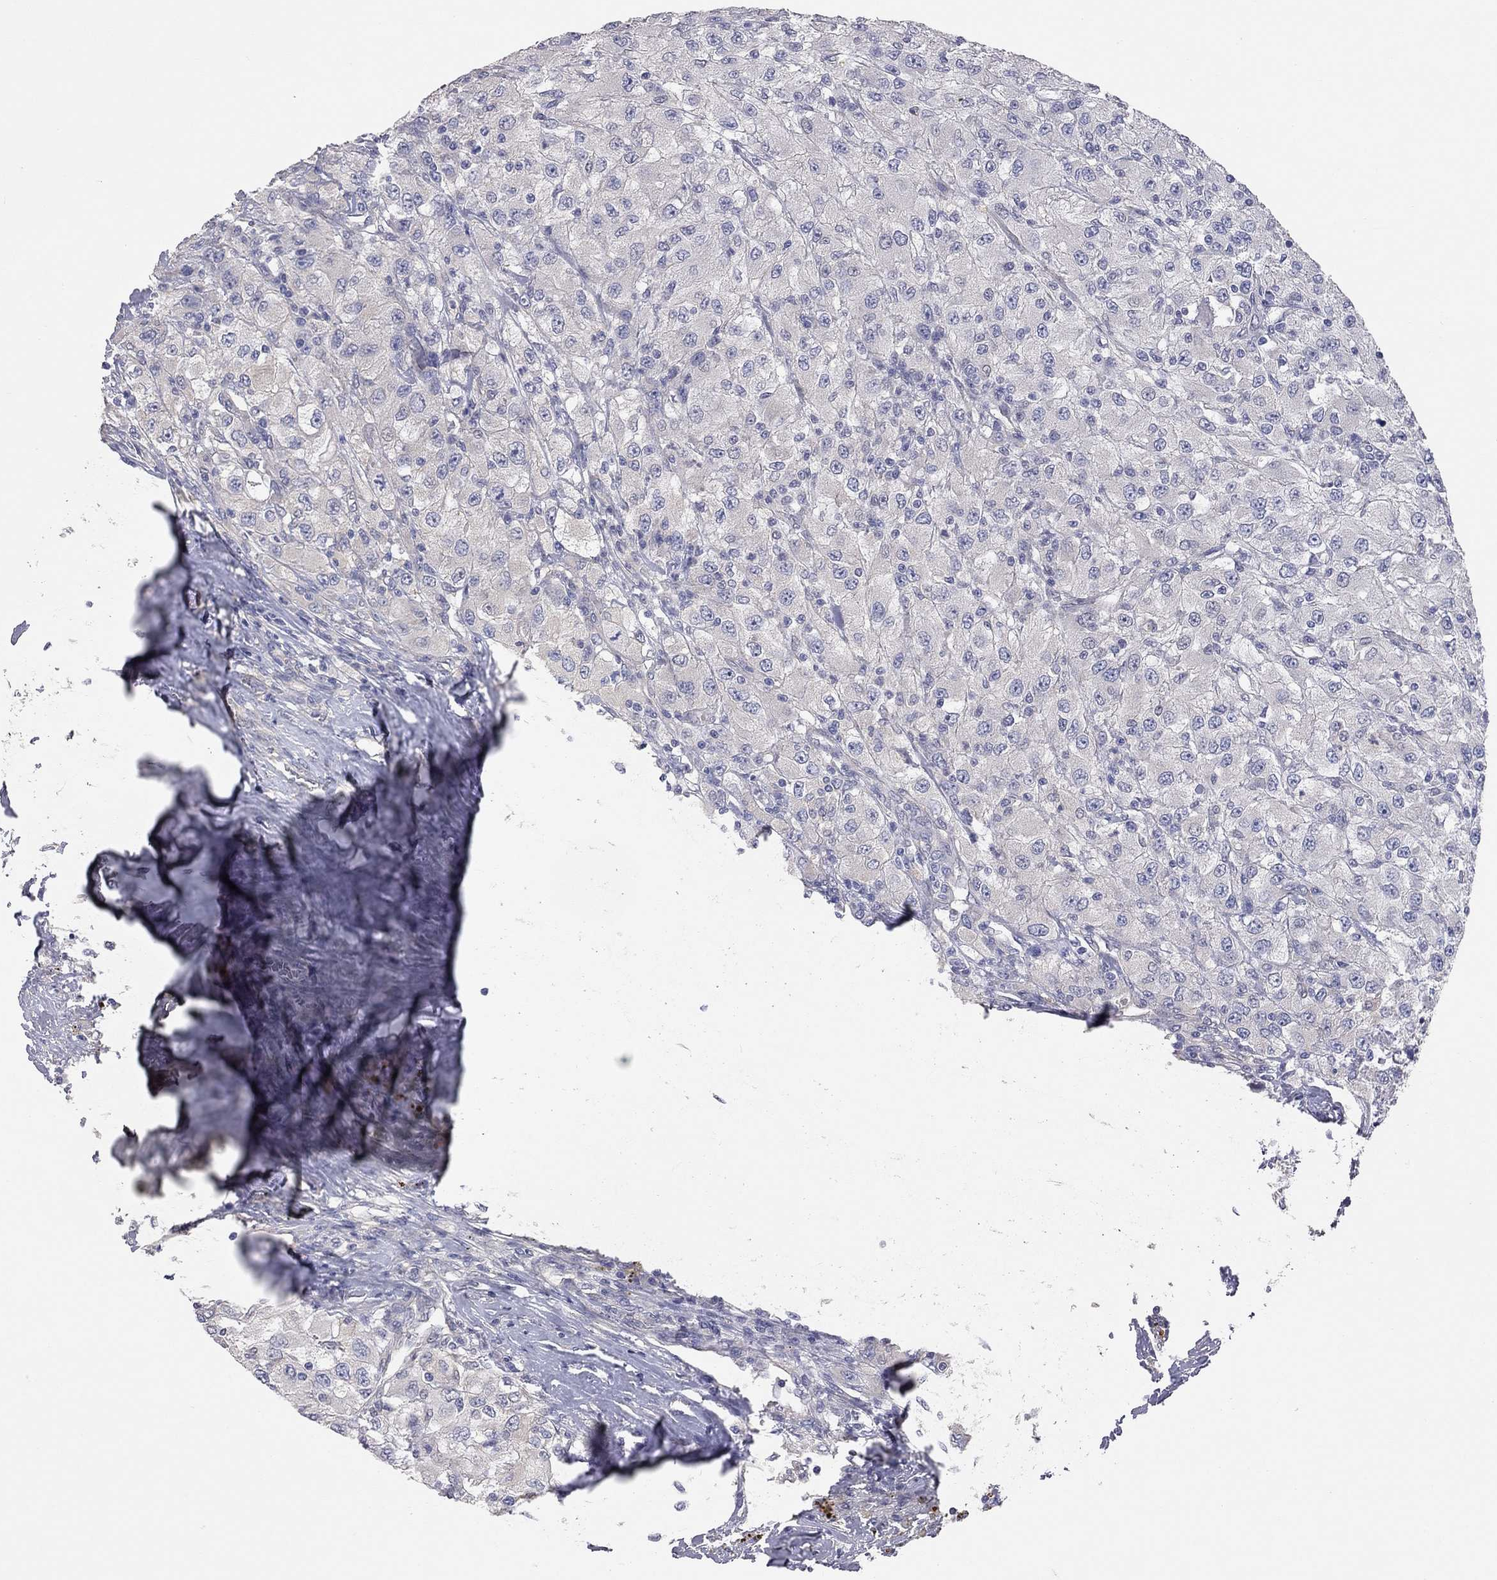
{"staining": {"intensity": "negative", "quantity": "none", "location": "none"}, "tissue": "renal cancer", "cell_type": "Tumor cells", "image_type": "cancer", "snomed": [{"axis": "morphology", "description": "Adenocarcinoma, NOS"}, {"axis": "topography", "description": "Kidney"}], "caption": "Immunohistochemistry of renal cancer reveals no expression in tumor cells.", "gene": "KCNB1", "patient": {"sex": "female", "age": 67}}